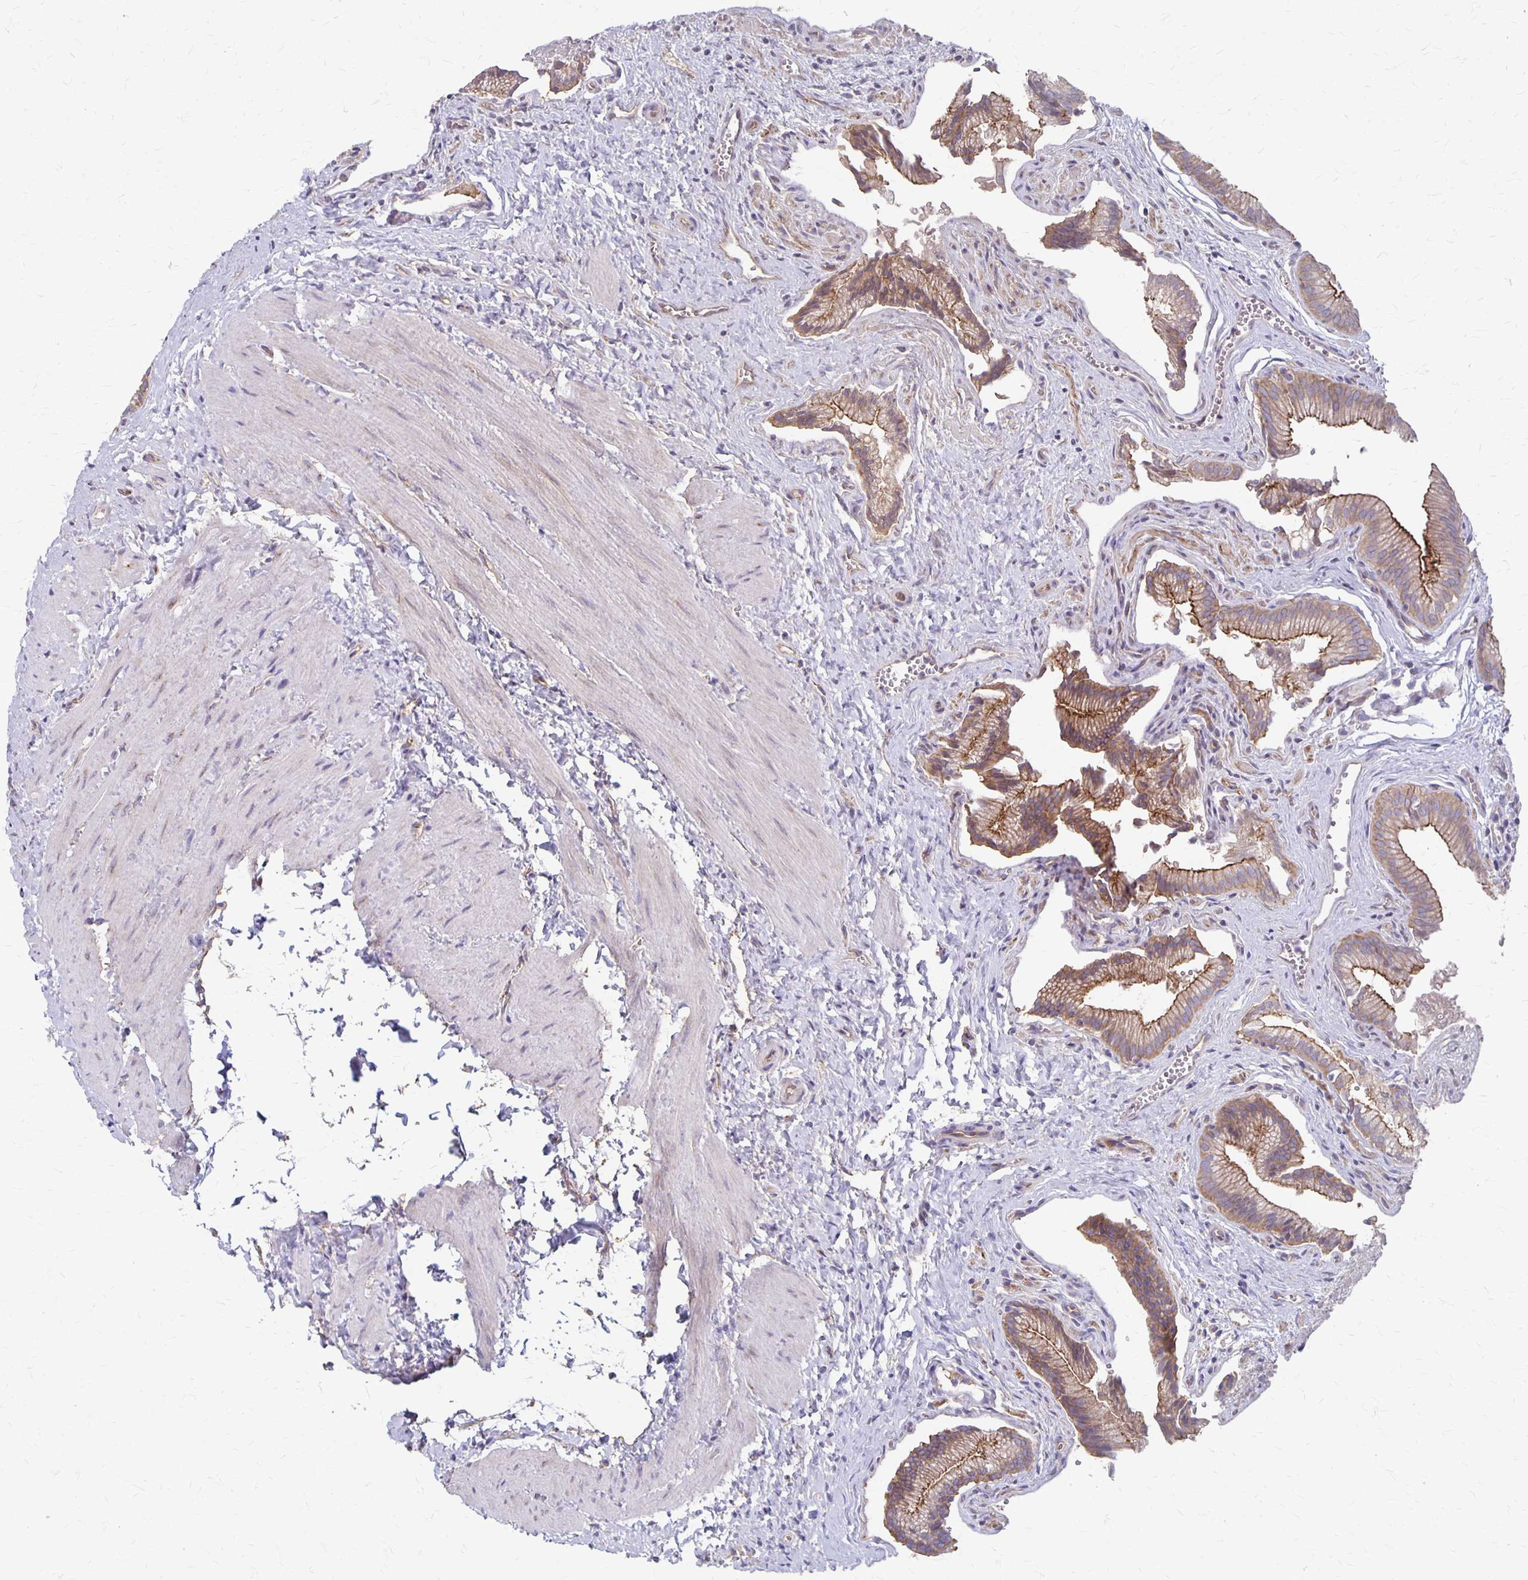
{"staining": {"intensity": "moderate", "quantity": ">75%", "location": "cytoplasmic/membranous"}, "tissue": "gallbladder", "cell_type": "Glandular cells", "image_type": "normal", "snomed": [{"axis": "morphology", "description": "Normal tissue, NOS"}, {"axis": "topography", "description": "Gallbladder"}], "caption": "Immunohistochemistry (IHC) (DAB) staining of benign gallbladder exhibits moderate cytoplasmic/membranous protein expression in about >75% of glandular cells.", "gene": "PPP1R3E", "patient": {"sex": "male", "age": 17}}